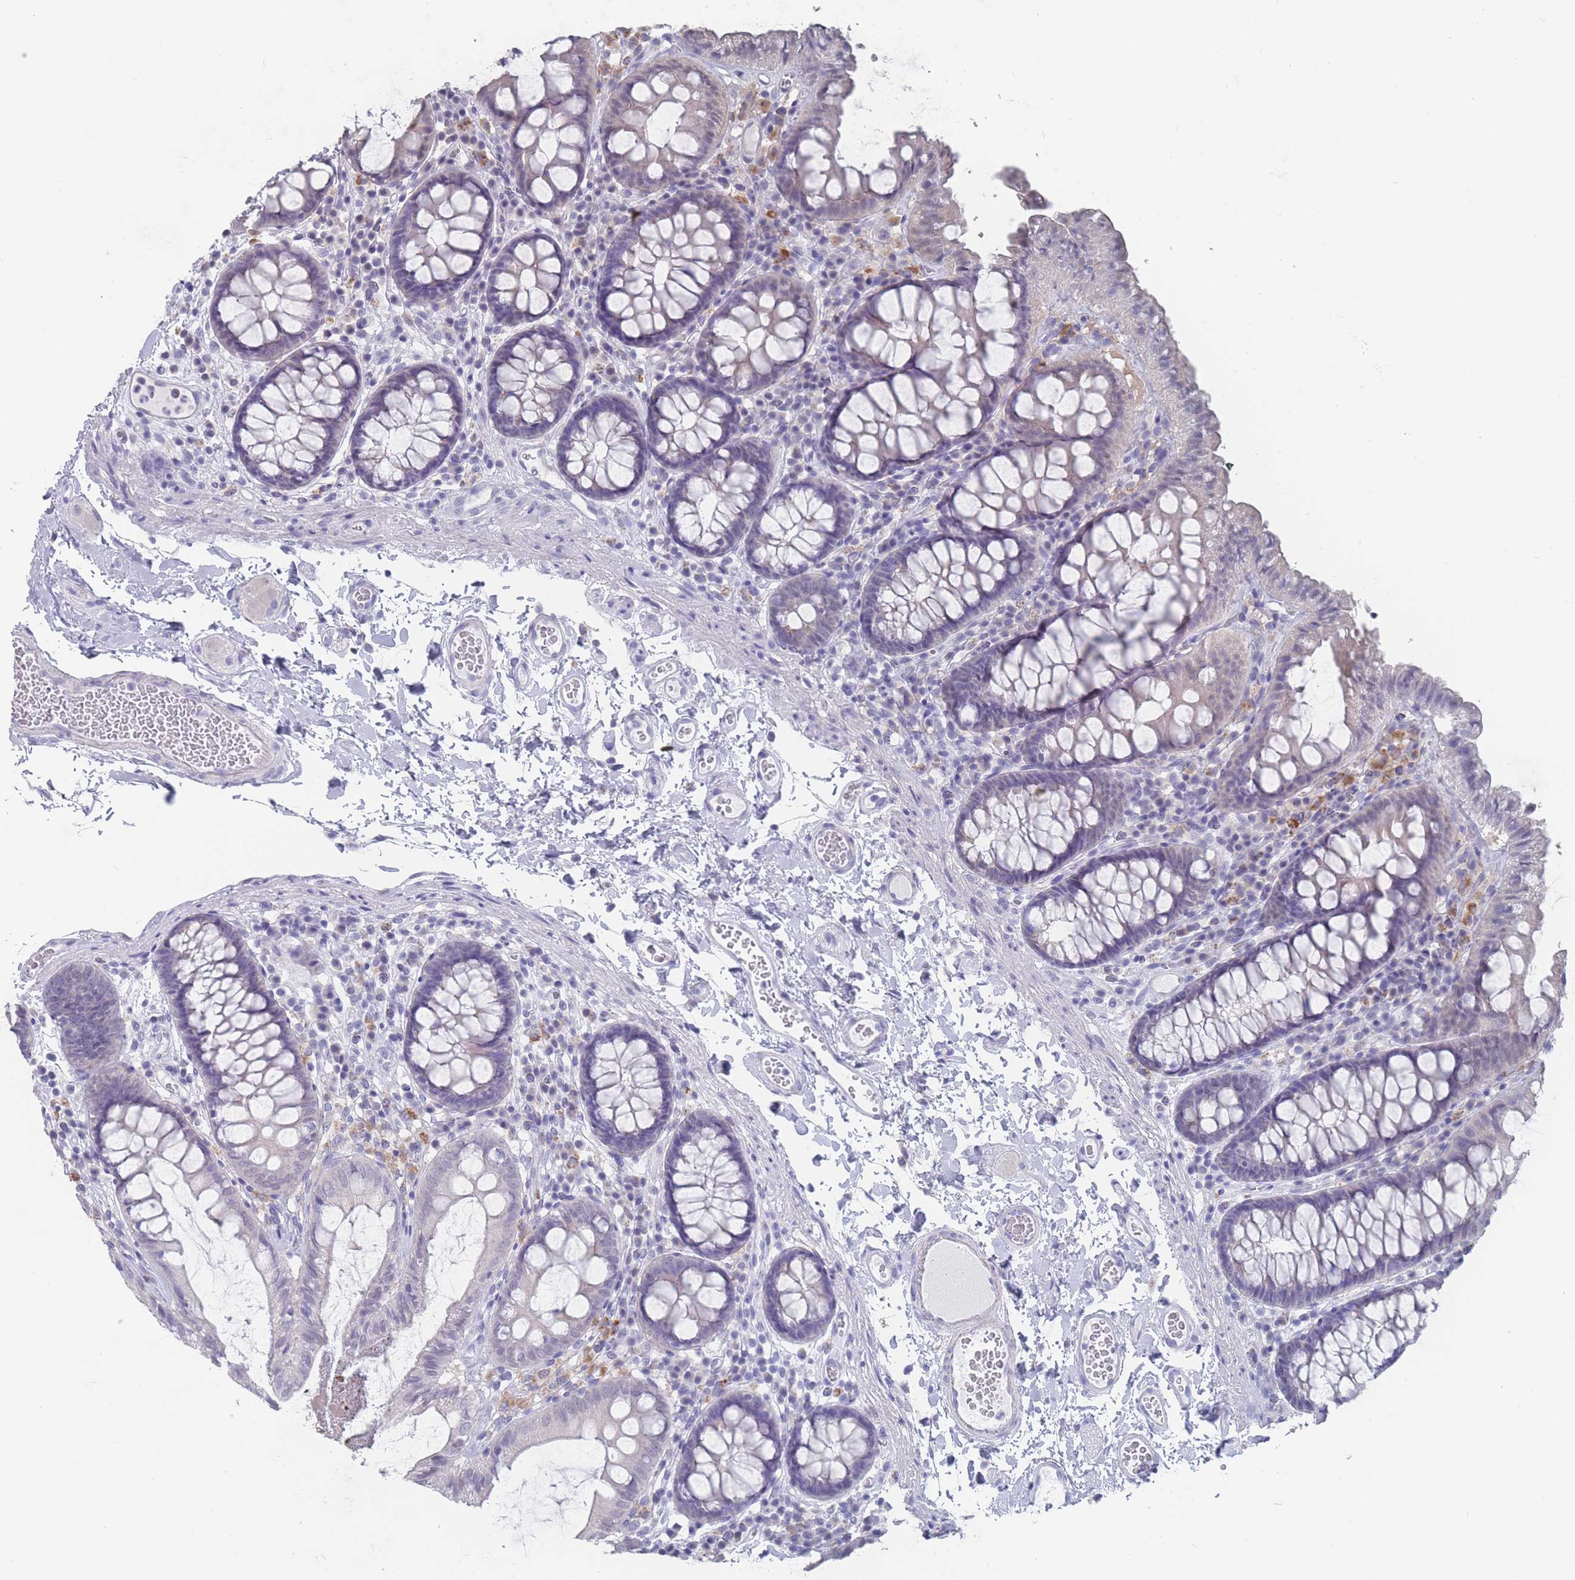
{"staining": {"intensity": "negative", "quantity": "none", "location": "none"}, "tissue": "colon", "cell_type": "Endothelial cells", "image_type": "normal", "snomed": [{"axis": "morphology", "description": "Normal tissue, NOS"}, {"axis": "topography", "description": "Colon"}], "caption": "Immunohistochemistry of benign human colon displays no expression in endothelial cells.", "gene": "CYP51A1", "patient": {"sex": "male", "age": 84}}